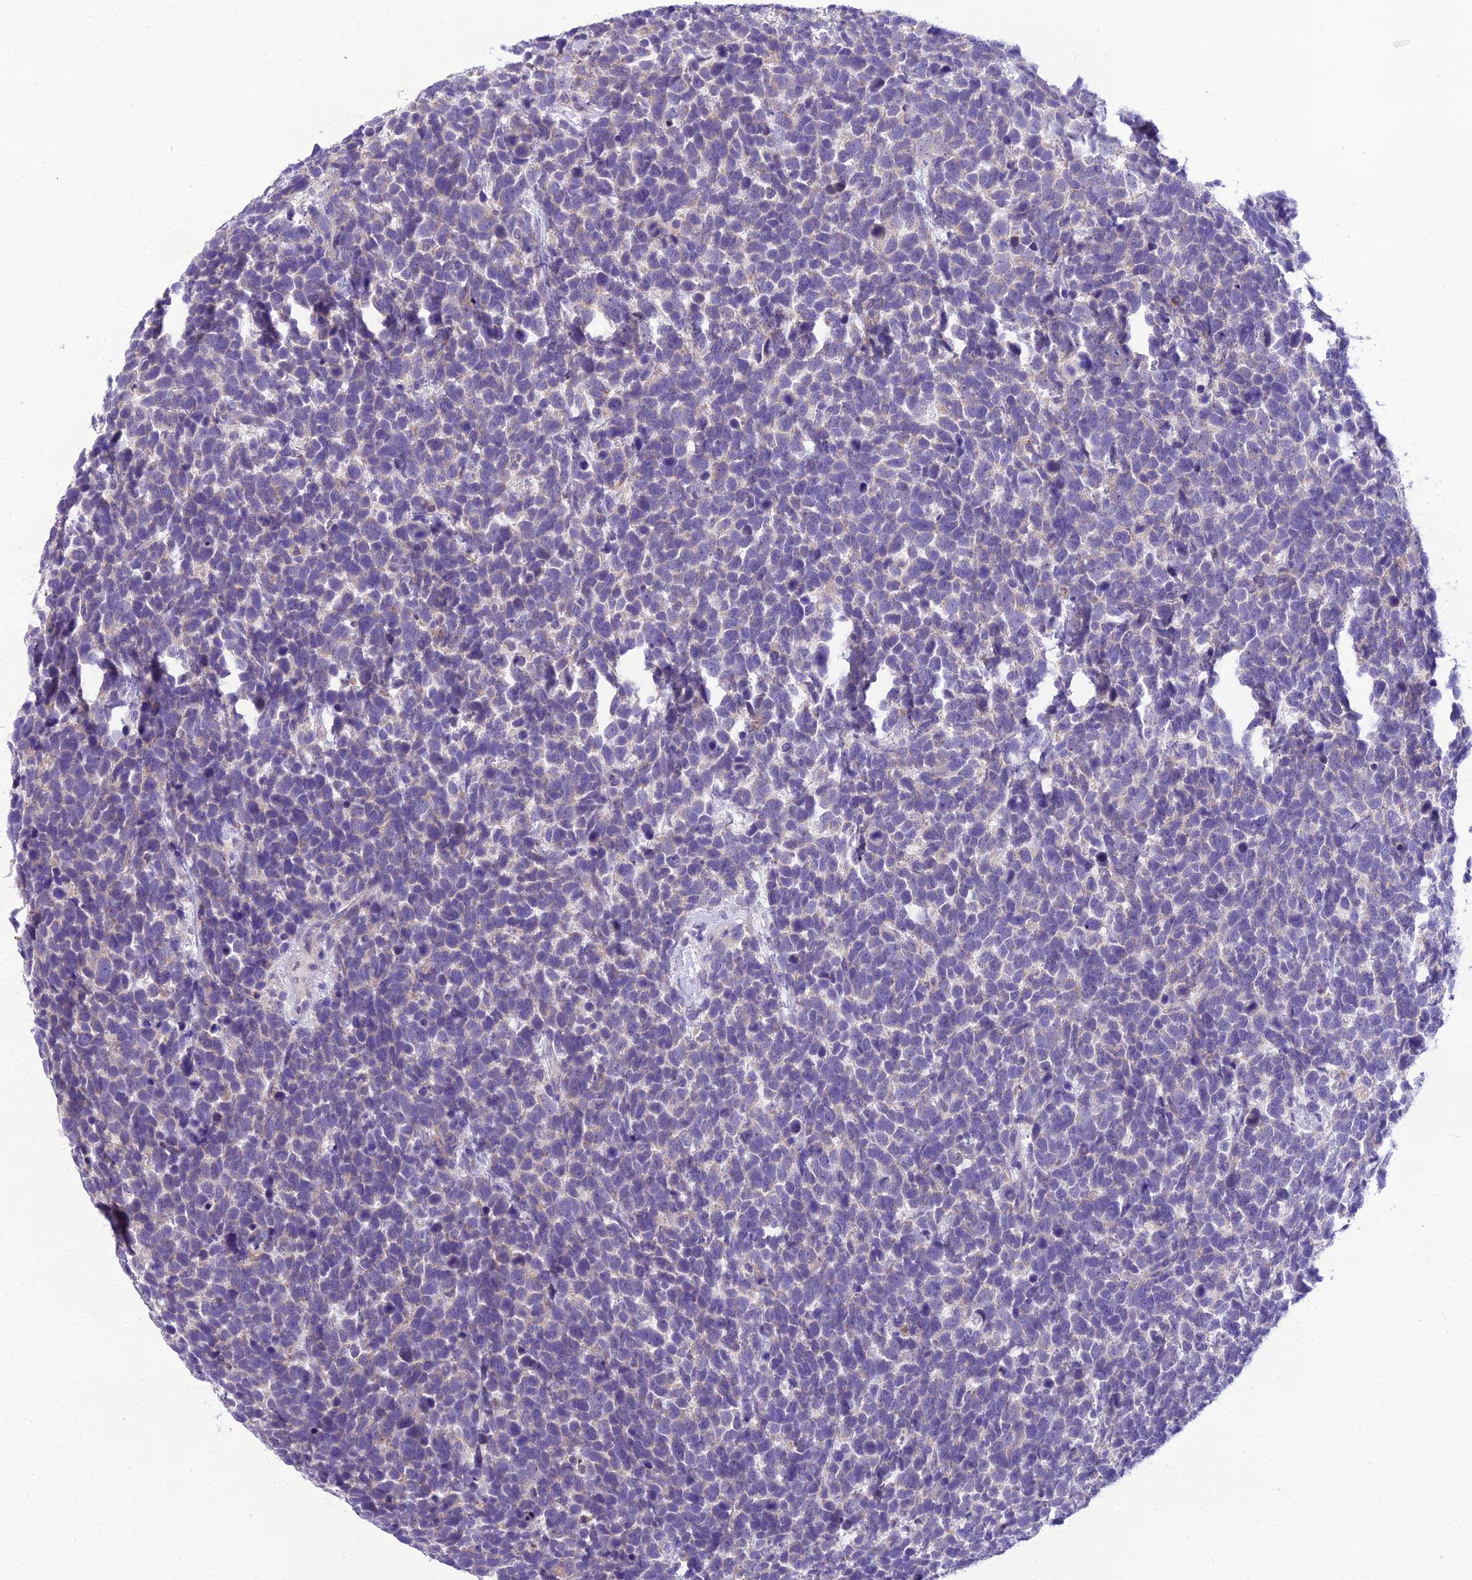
{"staining": {"intensity": "negative", "quantity": "none", "location": "none"}, "tissue": "urothelial cancer", "cell_type": "Tumor cells", "image_type": "cancer", "snomed": [{"axis": "morphology", "description": "Urothelial carcinoma, High grade"}, {"axis": "topography", "description": "Urinary bladder"}], "caption": "Tumor cells are negative for brown protein staining in urothelial carcinoma (high-grade).", "gene": "MIIP", "patient": {"sex": "female", "age": 82}}